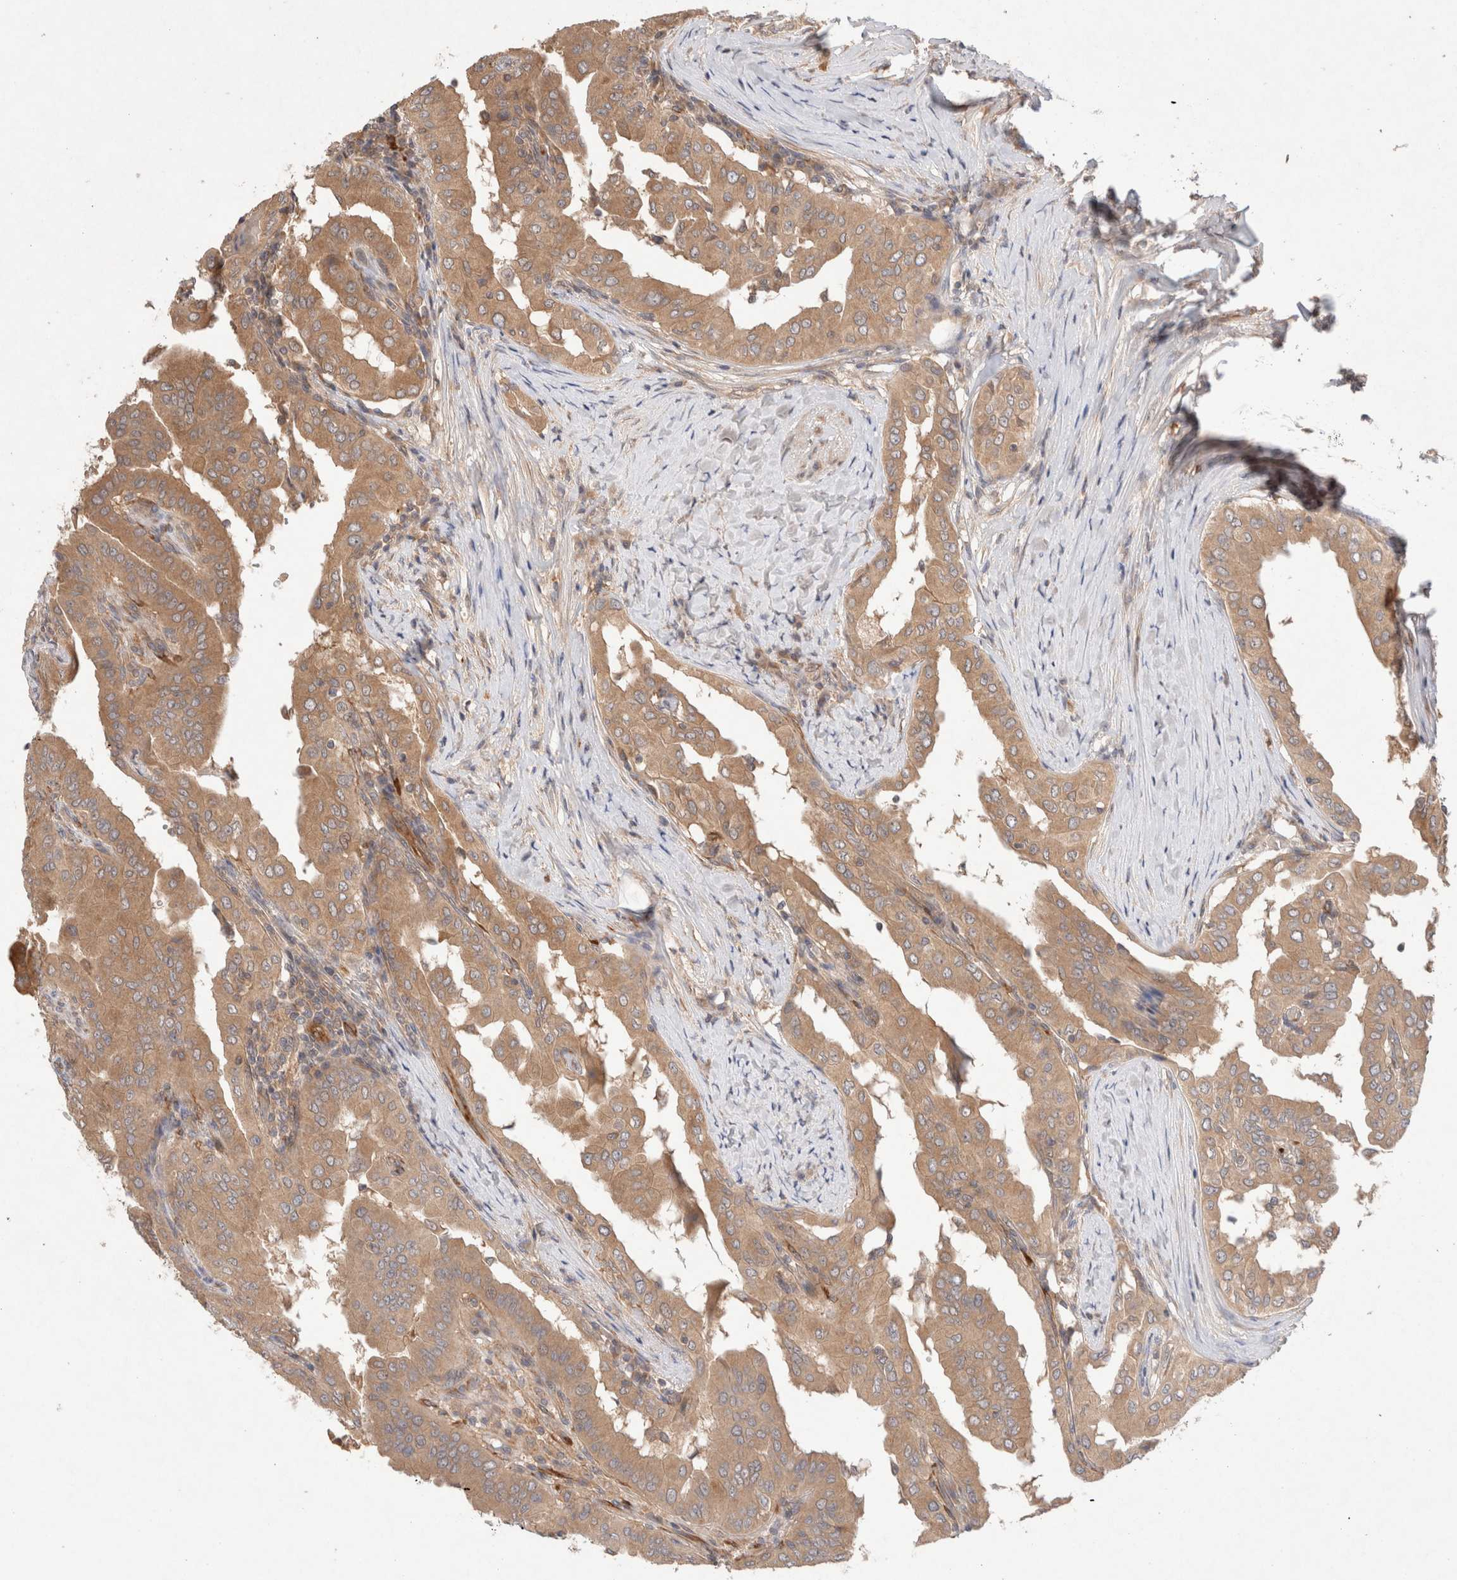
{"staining": {"intensity": "moderate", "quantity": ">75%", "location": "cytoplasmic/membranous"}, "tissue": "thyroid cancer", "cell_type": "Tumor cells", "image_type": "cancer", "snomed": [{"axis": "morphology", "description": "Papillary adenocarcinoma, NOS"}, {"axis": "topography", "description": "Thyroid gland"}], "caption": "This photomicrograph displays immunohistochemistry staining of thyroid cancer, with medium moderate cytoplasmic/membranous expression in about >75% of tumor cells.", "gene": "KLHL20", "patient": {"sex": "male", "age": 33}}